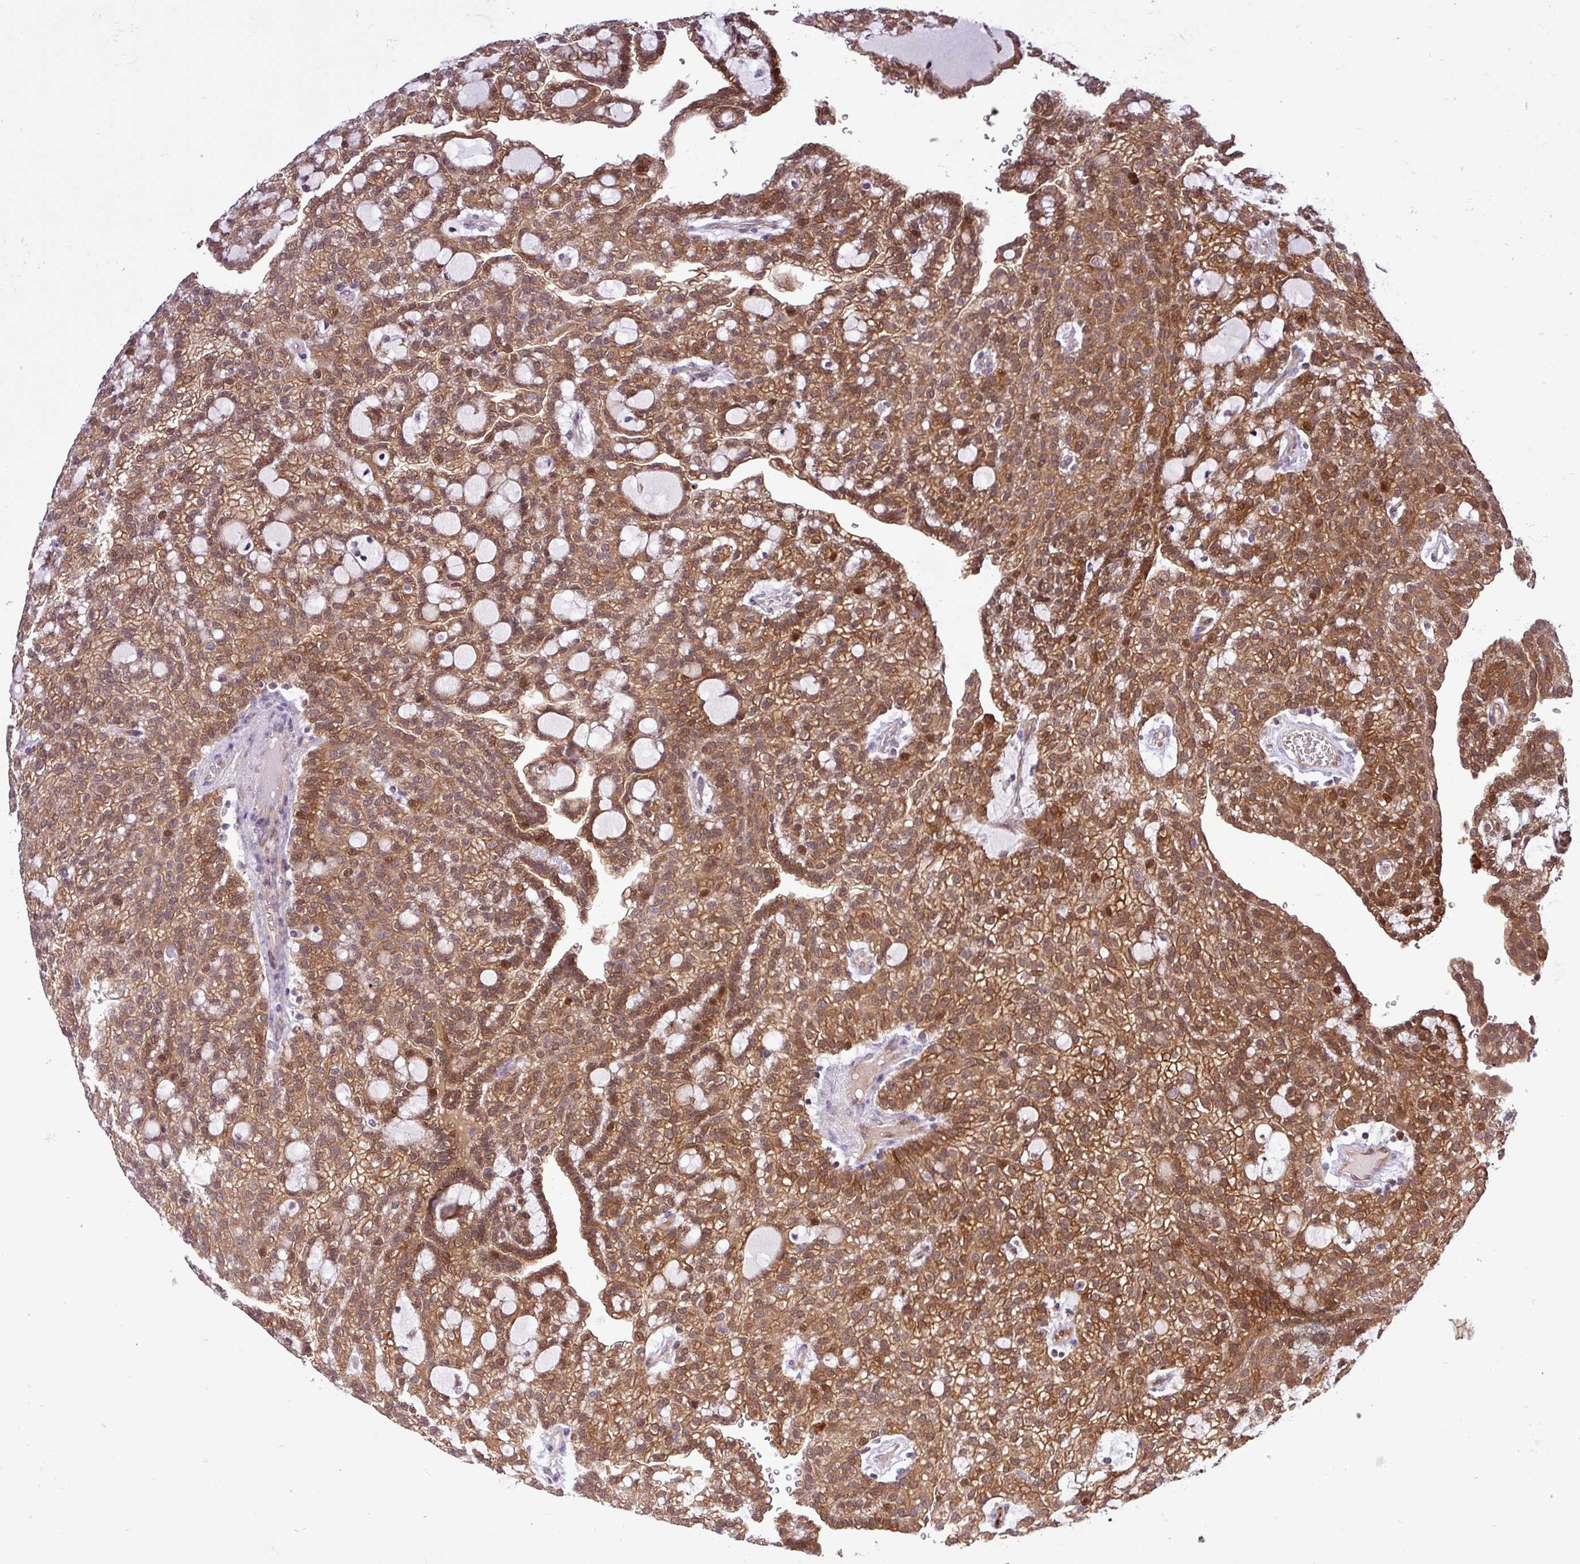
{"staining": {"intensity": "moderate", "quantity": ">75%", "location": "cytoplasmic/membranous,nuclear"}, "tissue": "renal cancer", "cell_type": "Tumor cells", "image_type": "cancer", "snomed": [{"axis": "morphology", "description": "Adenocarcinoma, NOS"}, {"axis": "topography", "description": "Kidney"}], "caption": "Immunohistochemical staining of human renal cancer demonstrates medium levels of moderate cytoplasmic/membranous and nuclear protein expression in approximately >75% of tumor cells.", "gene": "CARHSP1", "patient": {"sex": "male", "age": 63}}